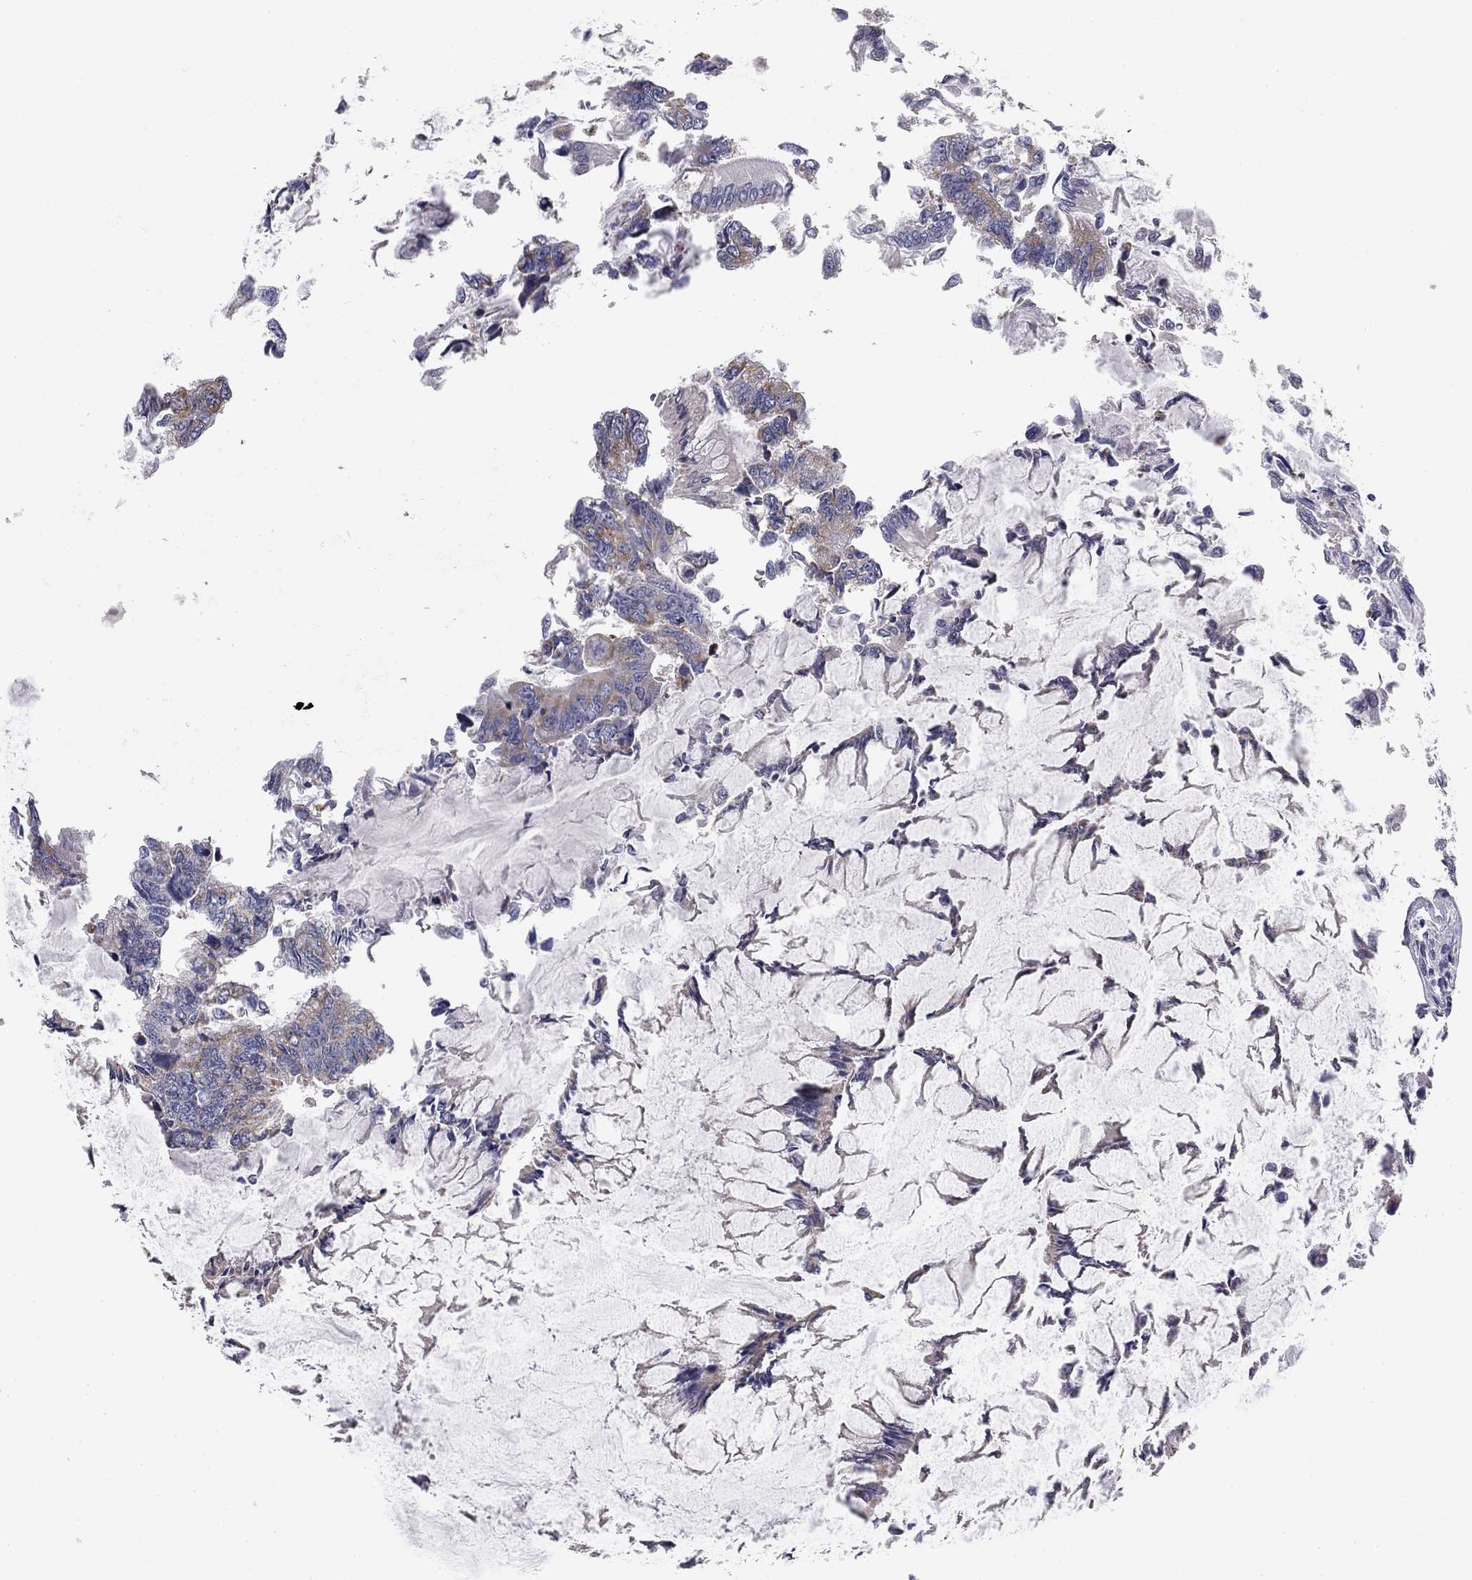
{"staining": {"intensity": "weak", "quantity": ">75%", "location": "cytoplasmic/membranous"}, "tissue": "colorectal cancer", "cell_type": "Tumor cells", "image_type": "cancer", "snomed": [{"axis": "morphology", "description": "Adenocarcinoma, NOS"}, {"axis": "topography", "description": "Colon"}], "caption": "Immunohistochemistry (IHC) of human adenocarcinoma (colorectal) demonstrates low levels of weak cytoplasmic/membranous staining in approximately >75% of tumor cells.", "gene": "SLC2A9", "patient": {"sex": "female", "age": 65}}